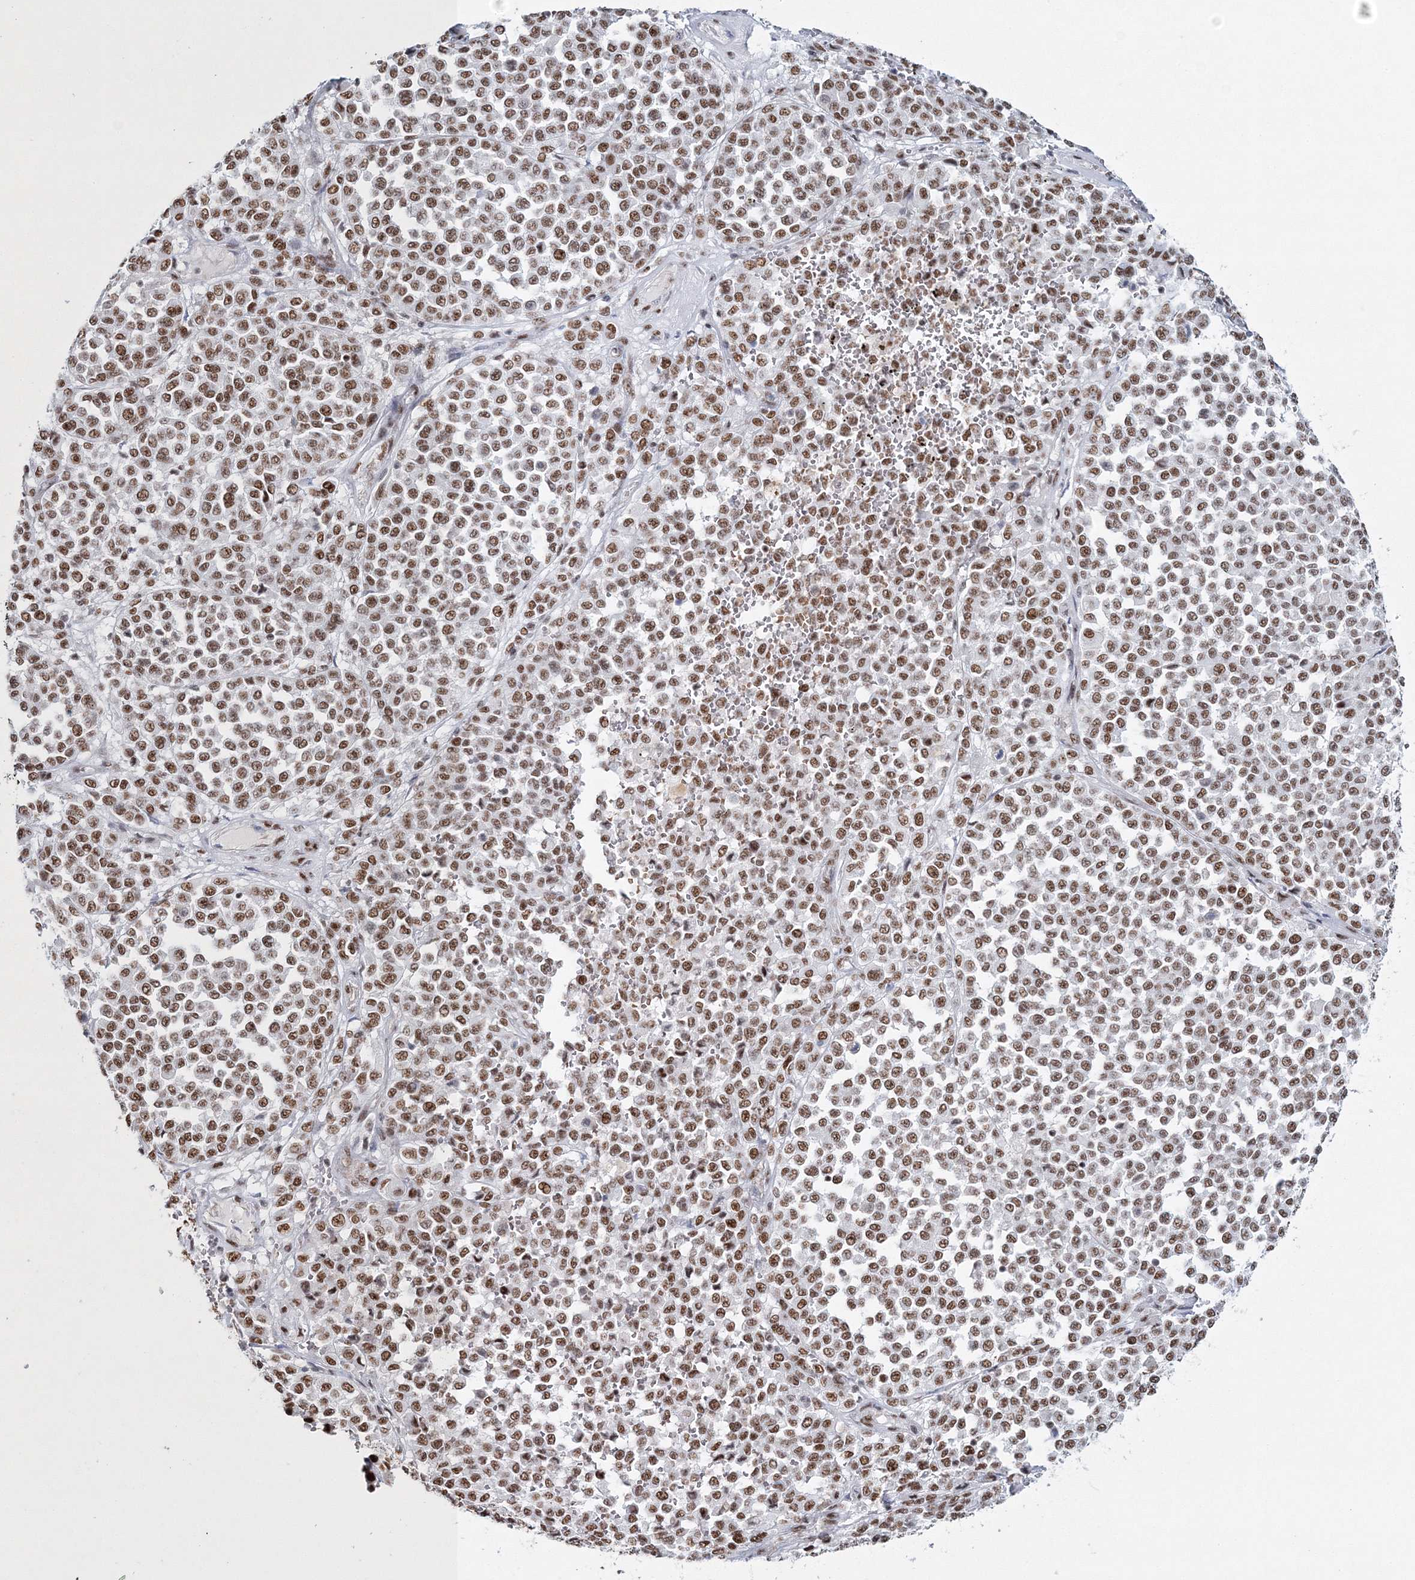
{"staining": {"intensity": "moderate", "quantity": ">75%", "location": "nuclear"}, "tissue": "melanoma", "cell_type": "Tumor cells", "image_type": "cancer", "snomed": [{"axis": "morphology", "description": "Malignant melanoma, Metastatic site"}, {"axis": "topography", "description": "Pancreas"}], "caption": "The photomicrograph shows immunohistochemical staining of melanoma. There is moderate nuclear staining is identified in approximately >75% of tumor cells. Nuclei are stained in blue.", "gene": "QRICH1", "patient": {"sex": "female", "age": 30}}